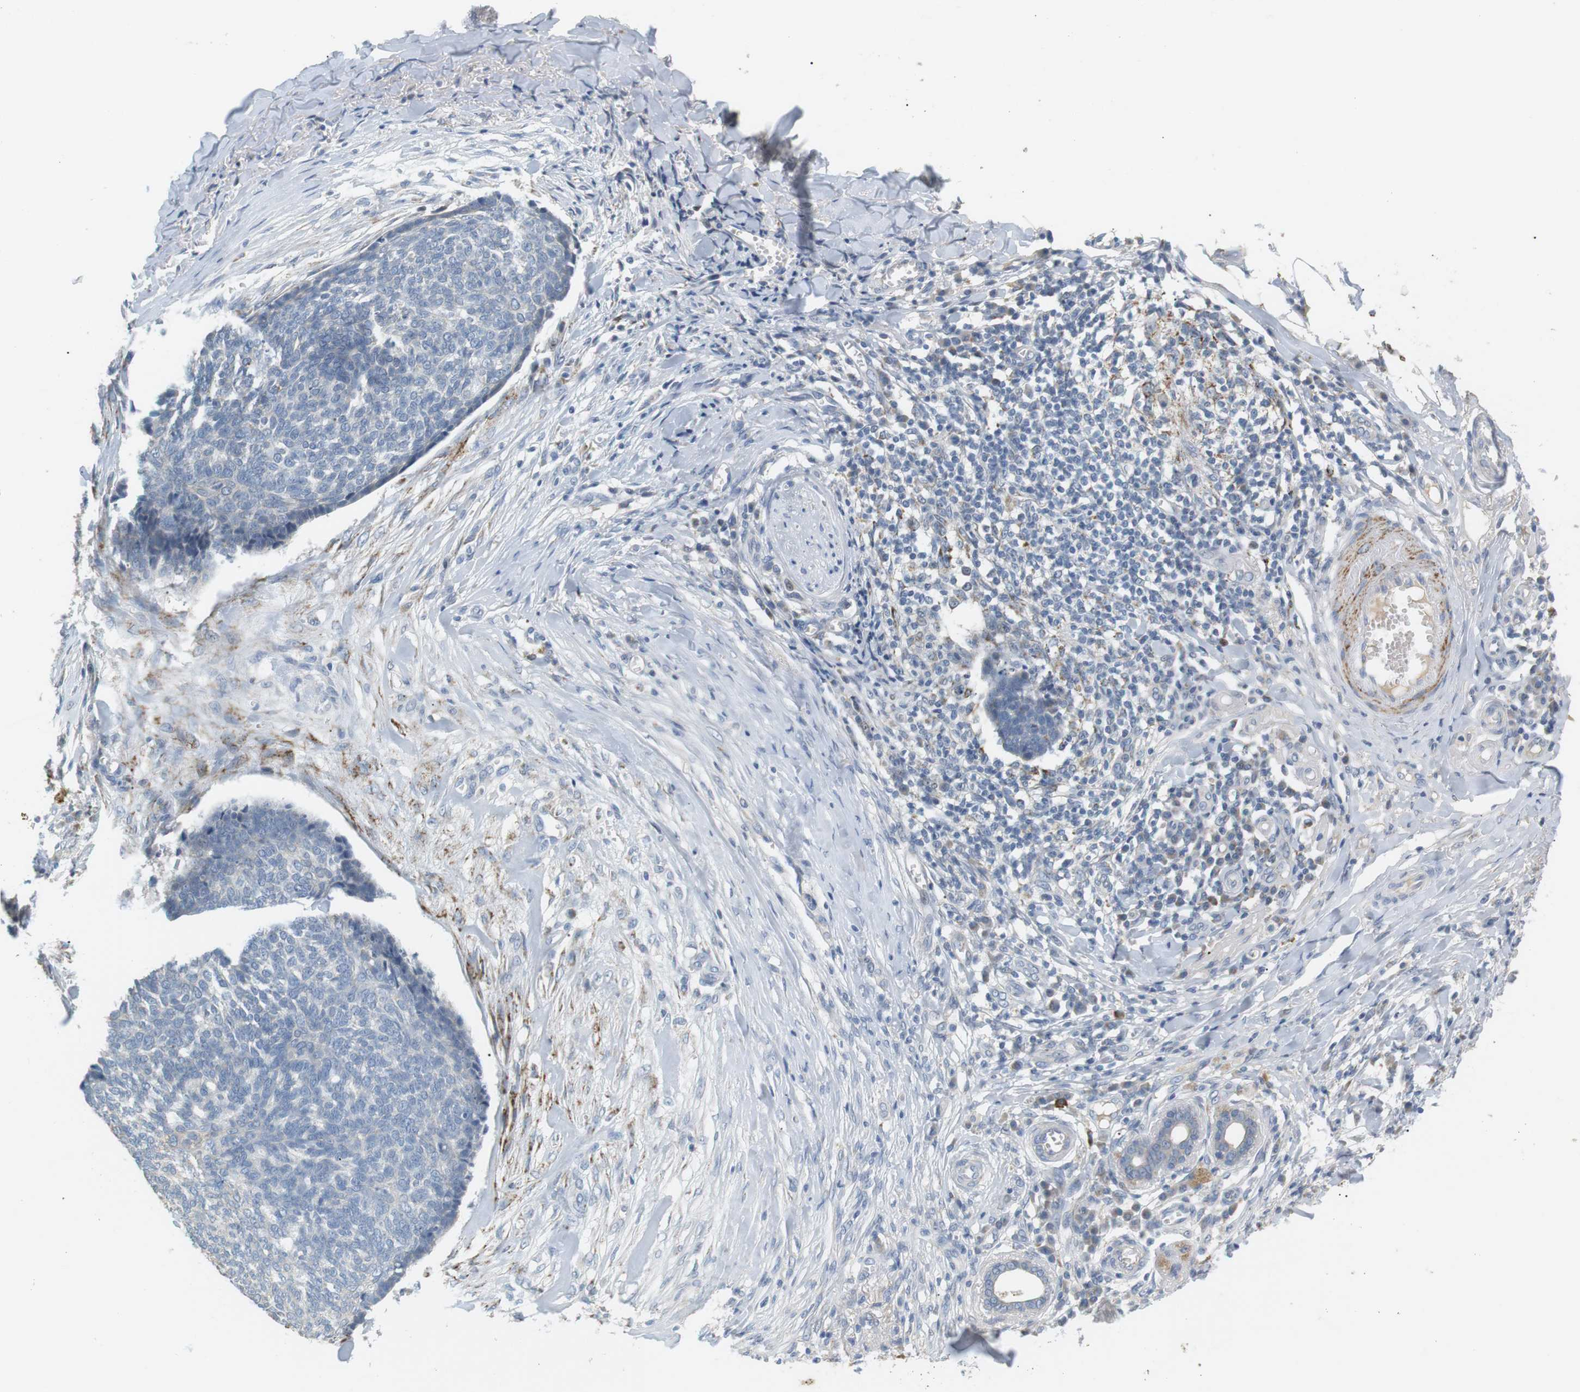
{"staining": {"intensity": "negative", "quantity": "none", "location": "none"}, "tissue": "skin cancer", "cell_type": "Tumor cells", "image_type": "cancer", "snomed": [{"axis": "morphology", "description": "Basal cell carcinoma"}, {"axis": "topography", "description": "Skin"}], "caption": "Basal cell carcinoma (skin) was stained to show a protein in brown. There is no significant positivity in tumor cells.", "gene": "CD300E", "patient": {"sex": "male", "age": 84}}